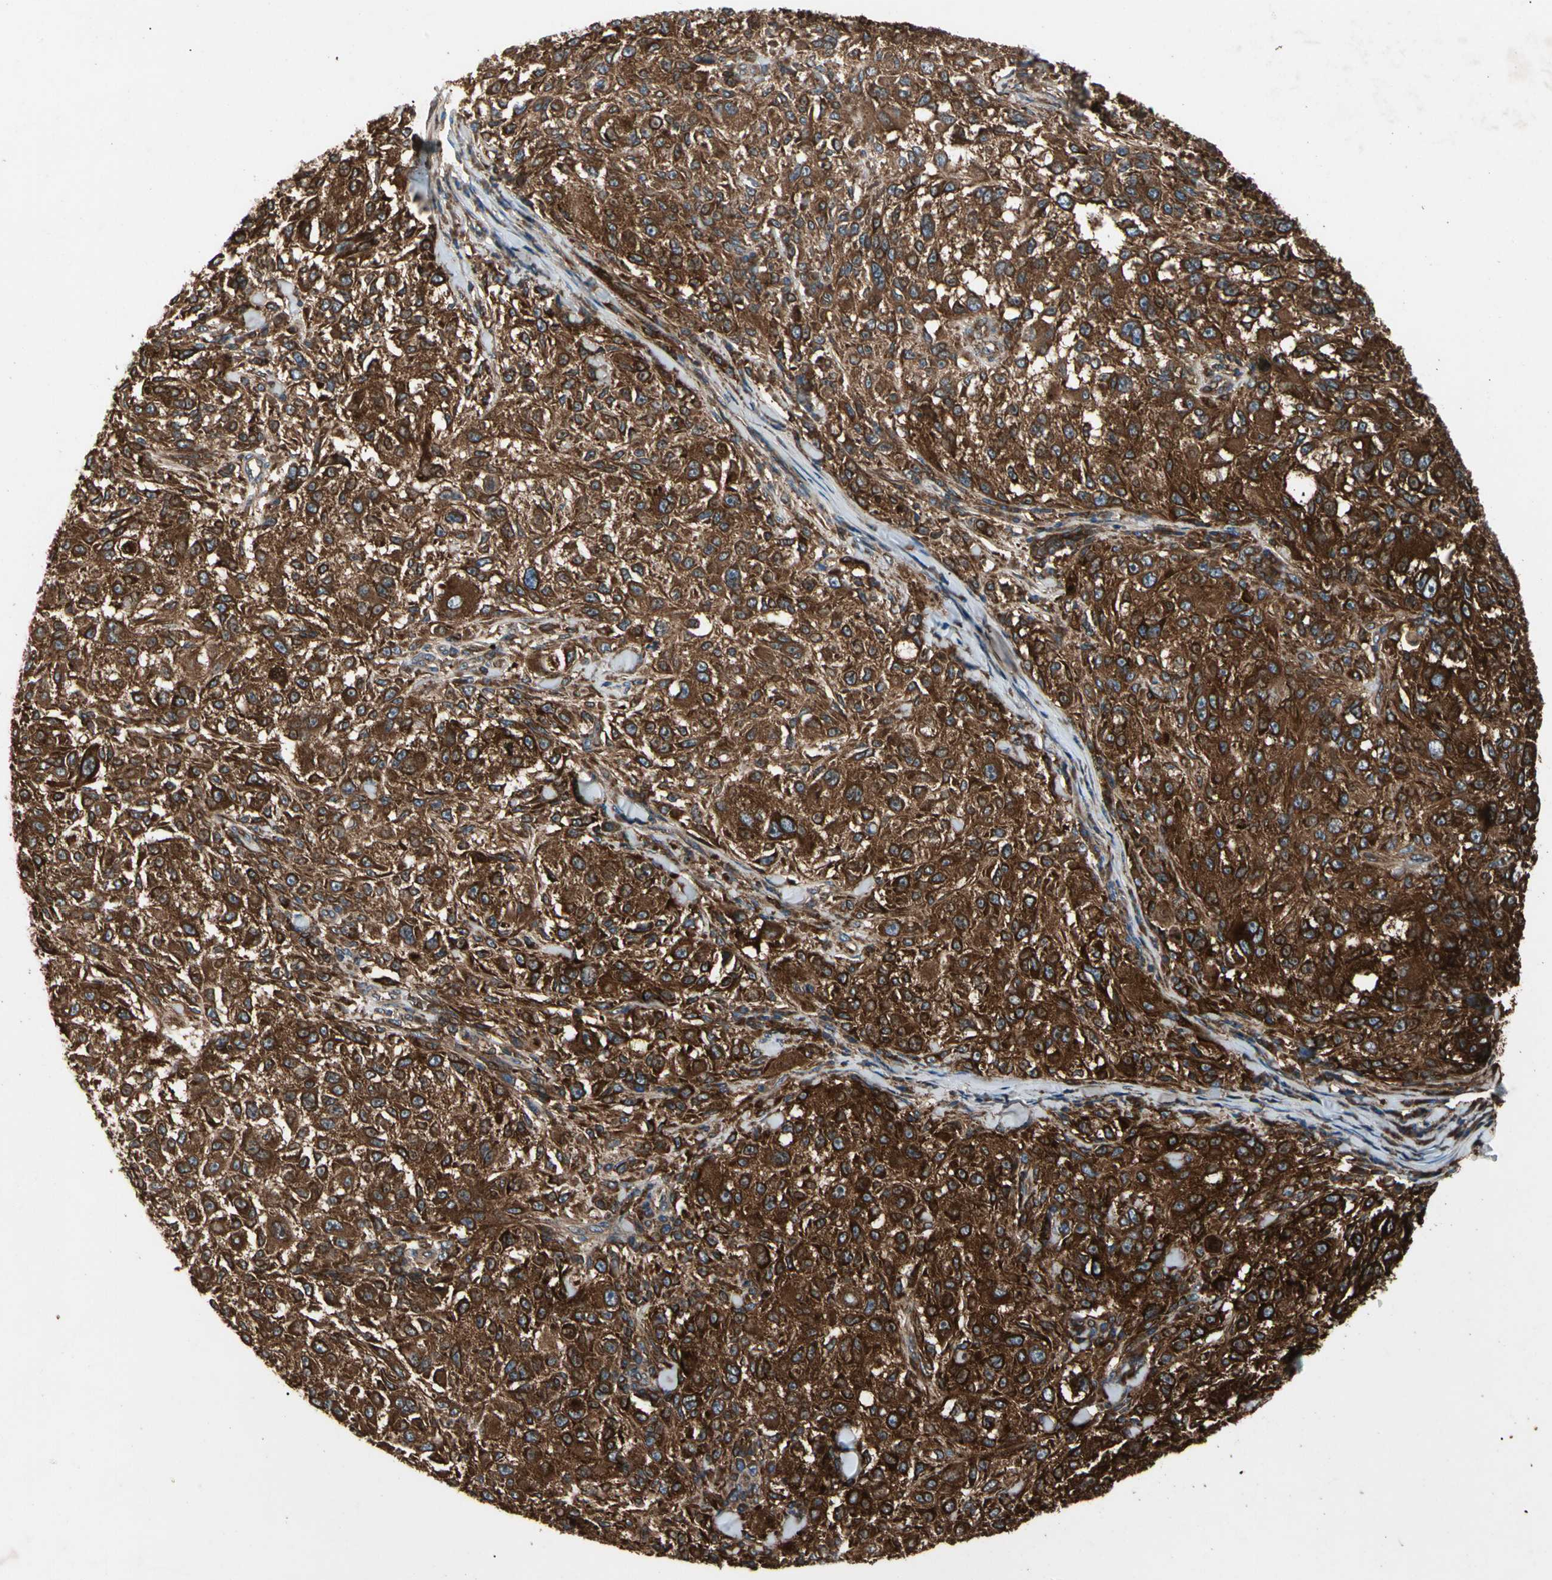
{"staining": {"intensity": "strong", "quantity": ">75%", "location": "cytoplasmic/membranous"}, "tissue": "melanoma", "cell_type": "Tumor cells", "image_type": "cancer", "snomed": [{"axis": "morphology", "description": "Necrosis, NOS"}, {"axis": "morphology", "description": "Malignant melanoma, NOS"}, {"axis": "topography", "description": "Skin"}], "caption": "DAB (3,3'-diaminobenzidine) immunohistochemical staining of human melanoma reveals strong cytoplasmic/membranous protein staining in about >75% of tumor cells. The staining was performed using DAB (3,3'-diaminobenzidine), with brown indicating positive protein expression. Nuclei are stained blue with hematoxylin.", "gene": "AGBL2", "patient": {"sex": "female", "age": 87}}